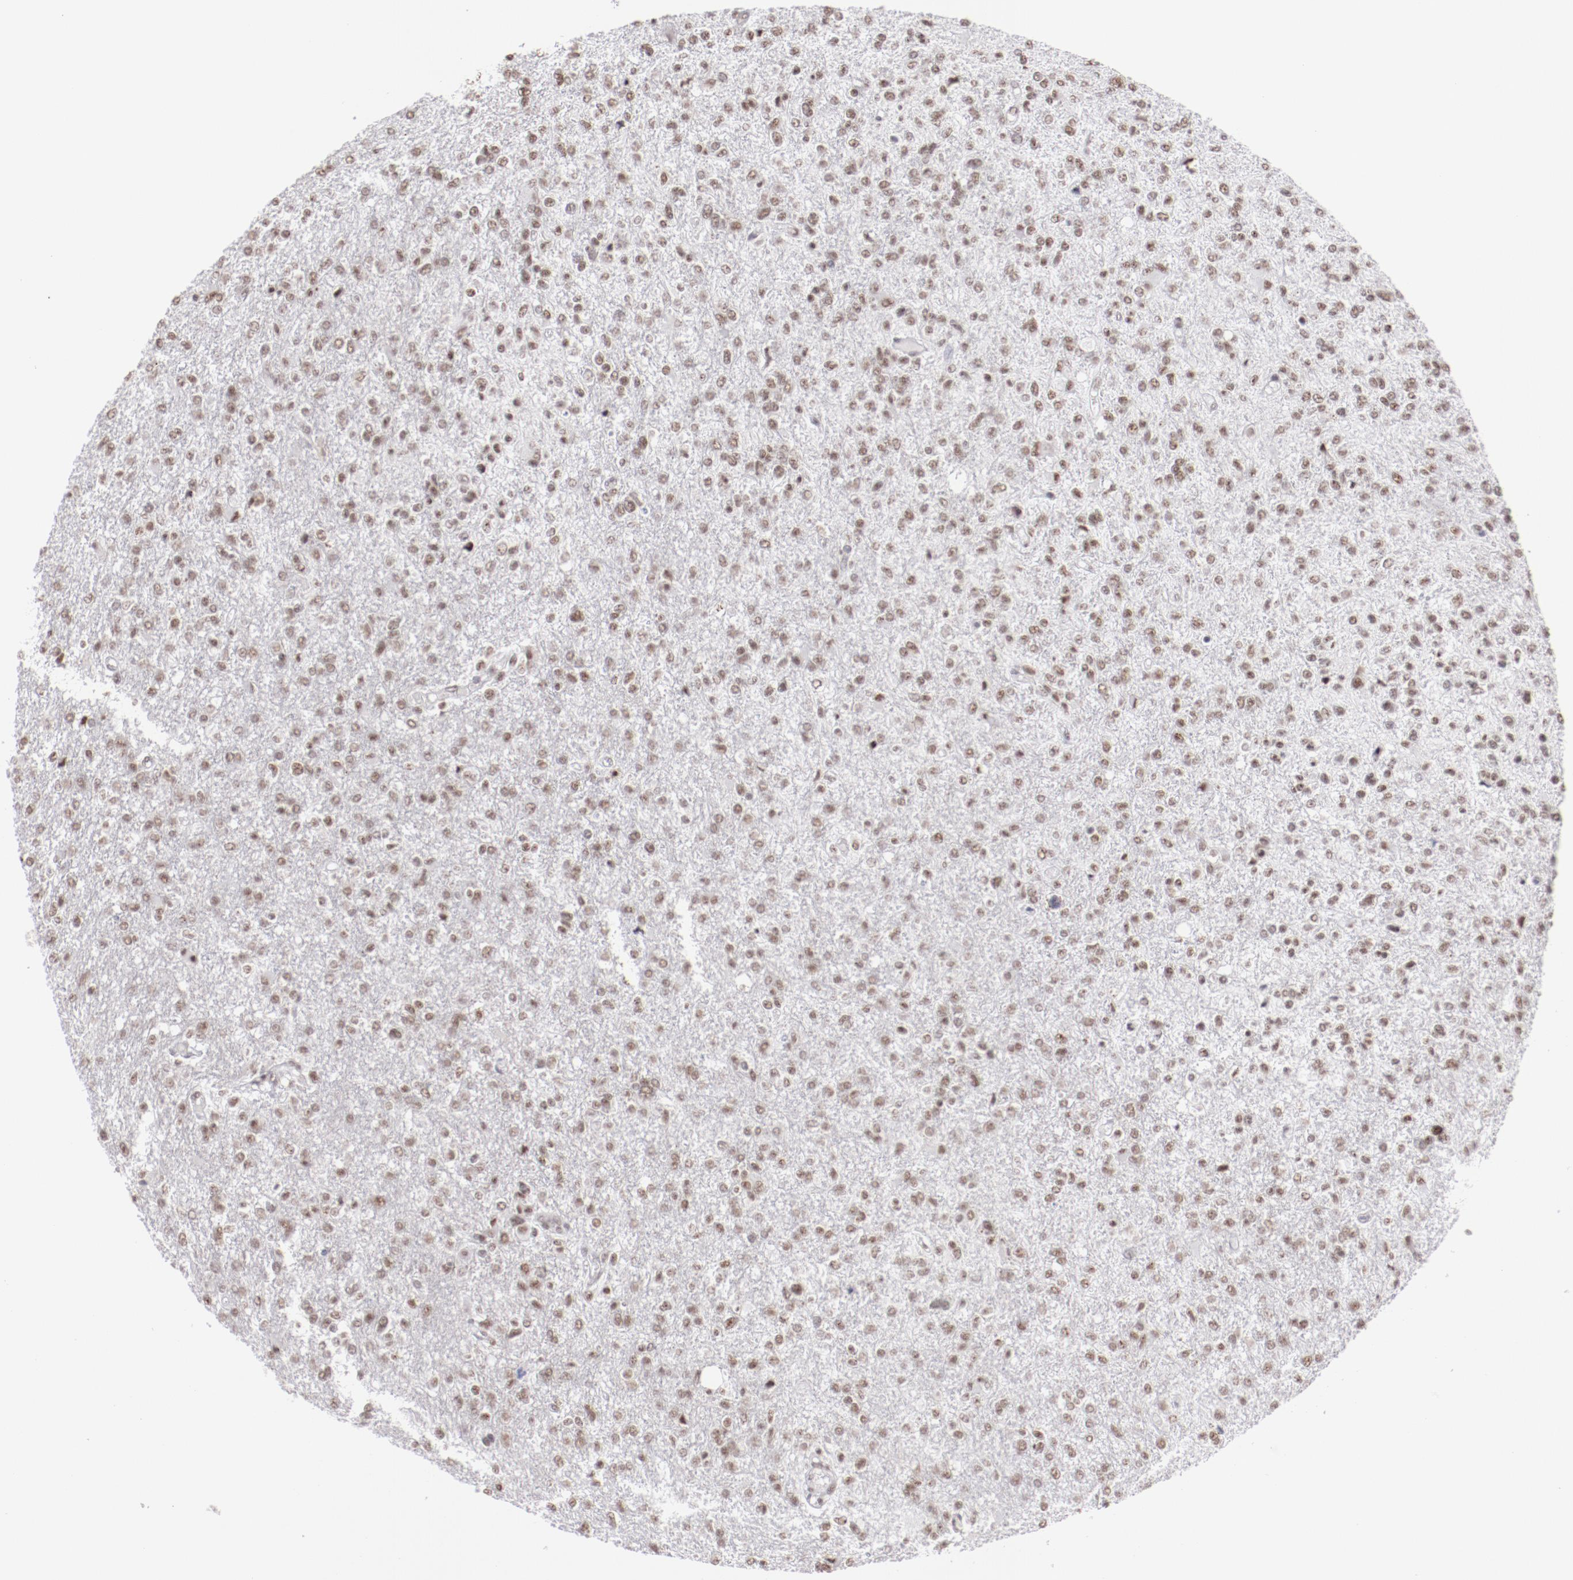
{"staining": {"intensity": "weak", "quantity": ">75%", "location": "nuclear"}, "tissue": "glioma", "cell_type": "Tumor cells", "image_type": "cancer", "snomed": [{"axis": "morphology", "description": "Glioma, malignant, High grade"}, {"axis": "topography", "description": "Cerebral cortex"}], "caption": "Immunohistochemistry (IHC) micrograph of neoplastic tissue: glioma stained using IHC exhibits low levels of weak protein expression localized specifically in the nuclear of tumor cells, appearing as a nuclear brown color.", "gene": "TFAP4", "patient": {"sex": "male", "age": 76}}